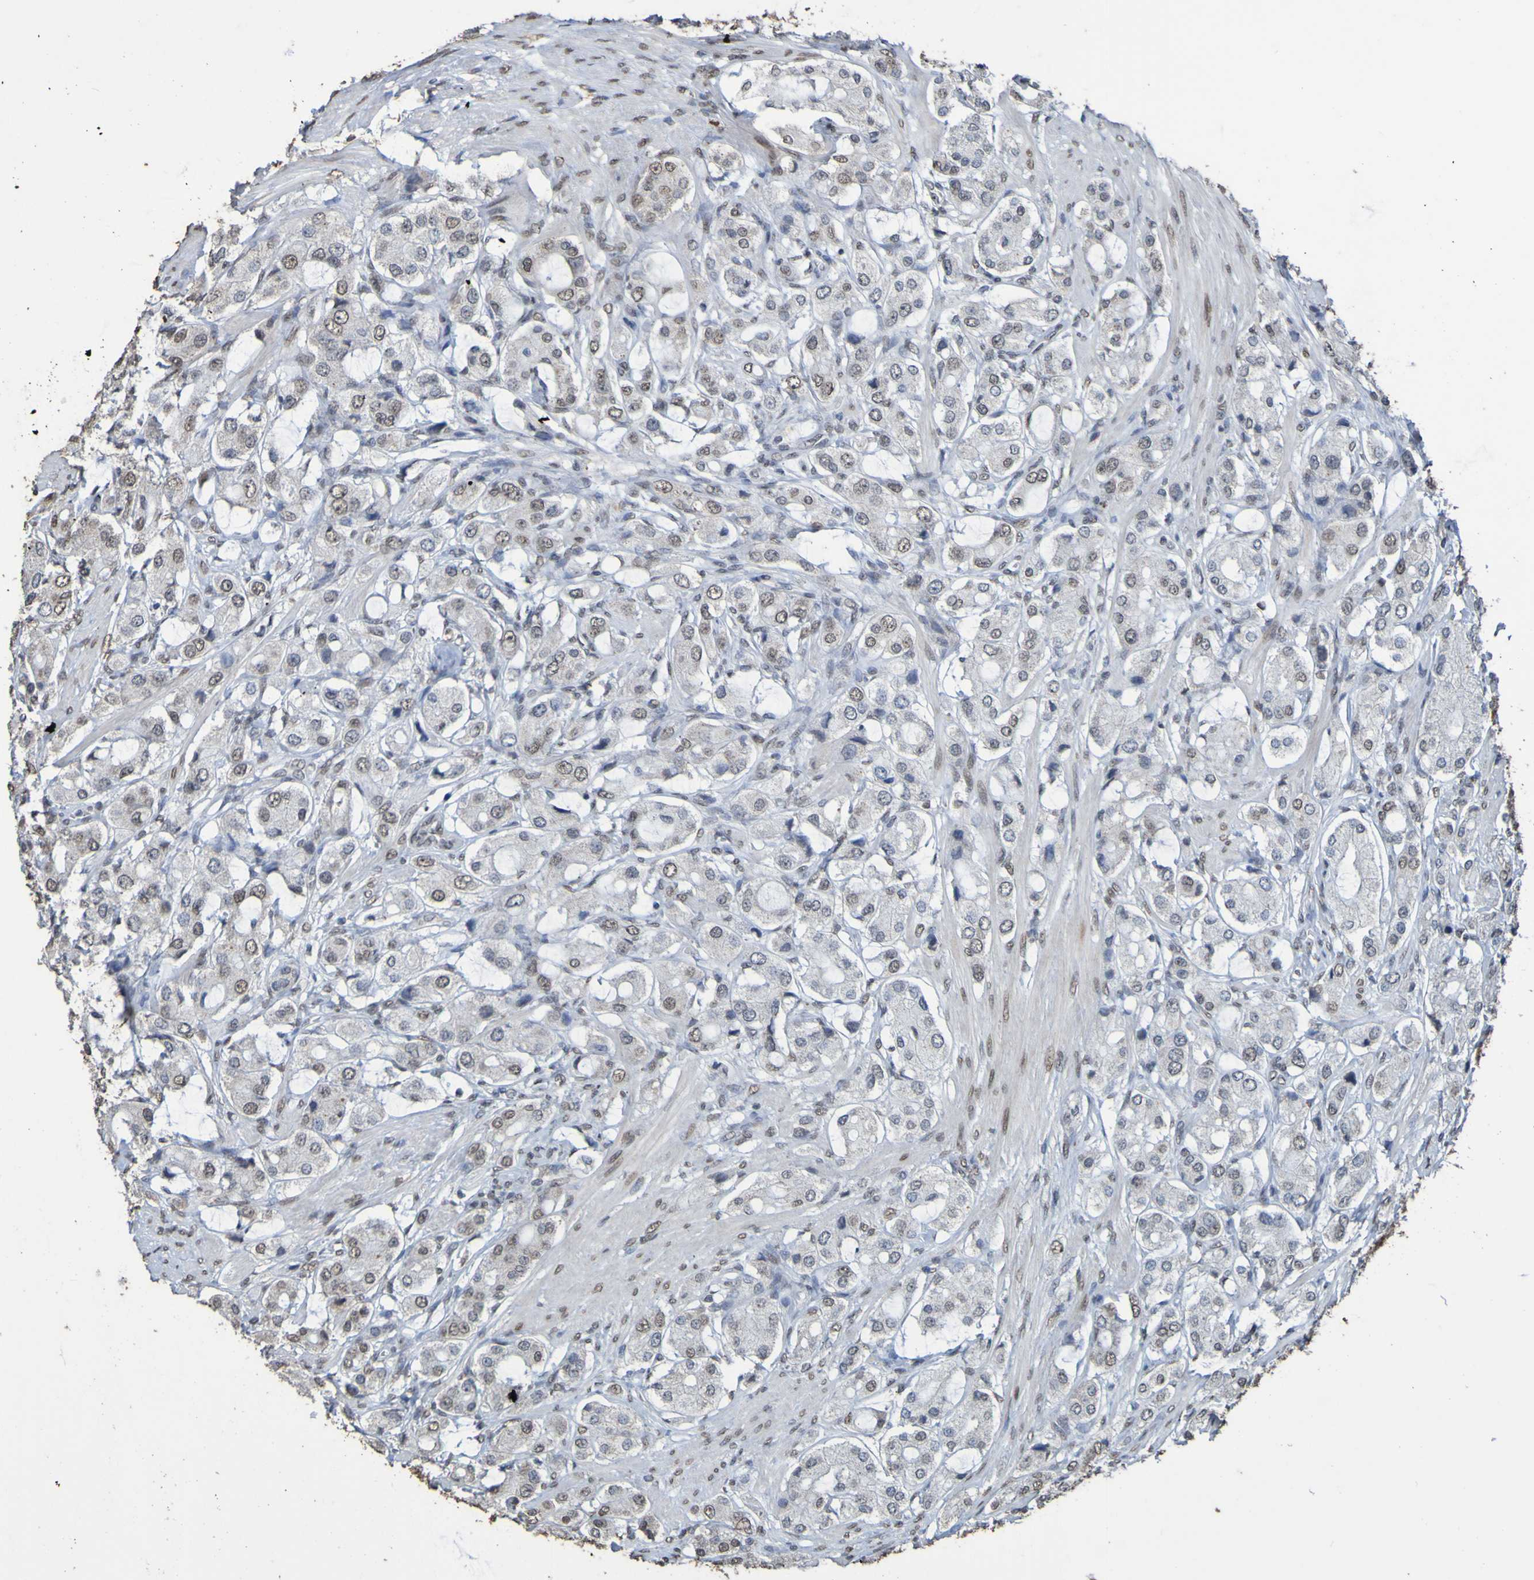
{"staining": {"intensity": "weak", "quantity": "25%-75%", "location": "nuclear"}, "tissue": "prostate cancer", "cell_type": "Tumor cells", "image_type": "cancer", "snomed": [{"axis": "morphology", "description": "Adenocarcinoma, High grade"}, {"axis": "topography", "description": "Prostate"}], "caption": "Immunohistochemistry (IHC) micrograph of human prostate cancer (adenocarcinoma (high-grade)) stained for a protein (brown), which exhibits low levels of weak nuclear staining in about 25%-75% of tumor cells.", "gene": "ALKBH2", "patient": {"sex": "male", "age": 65}}